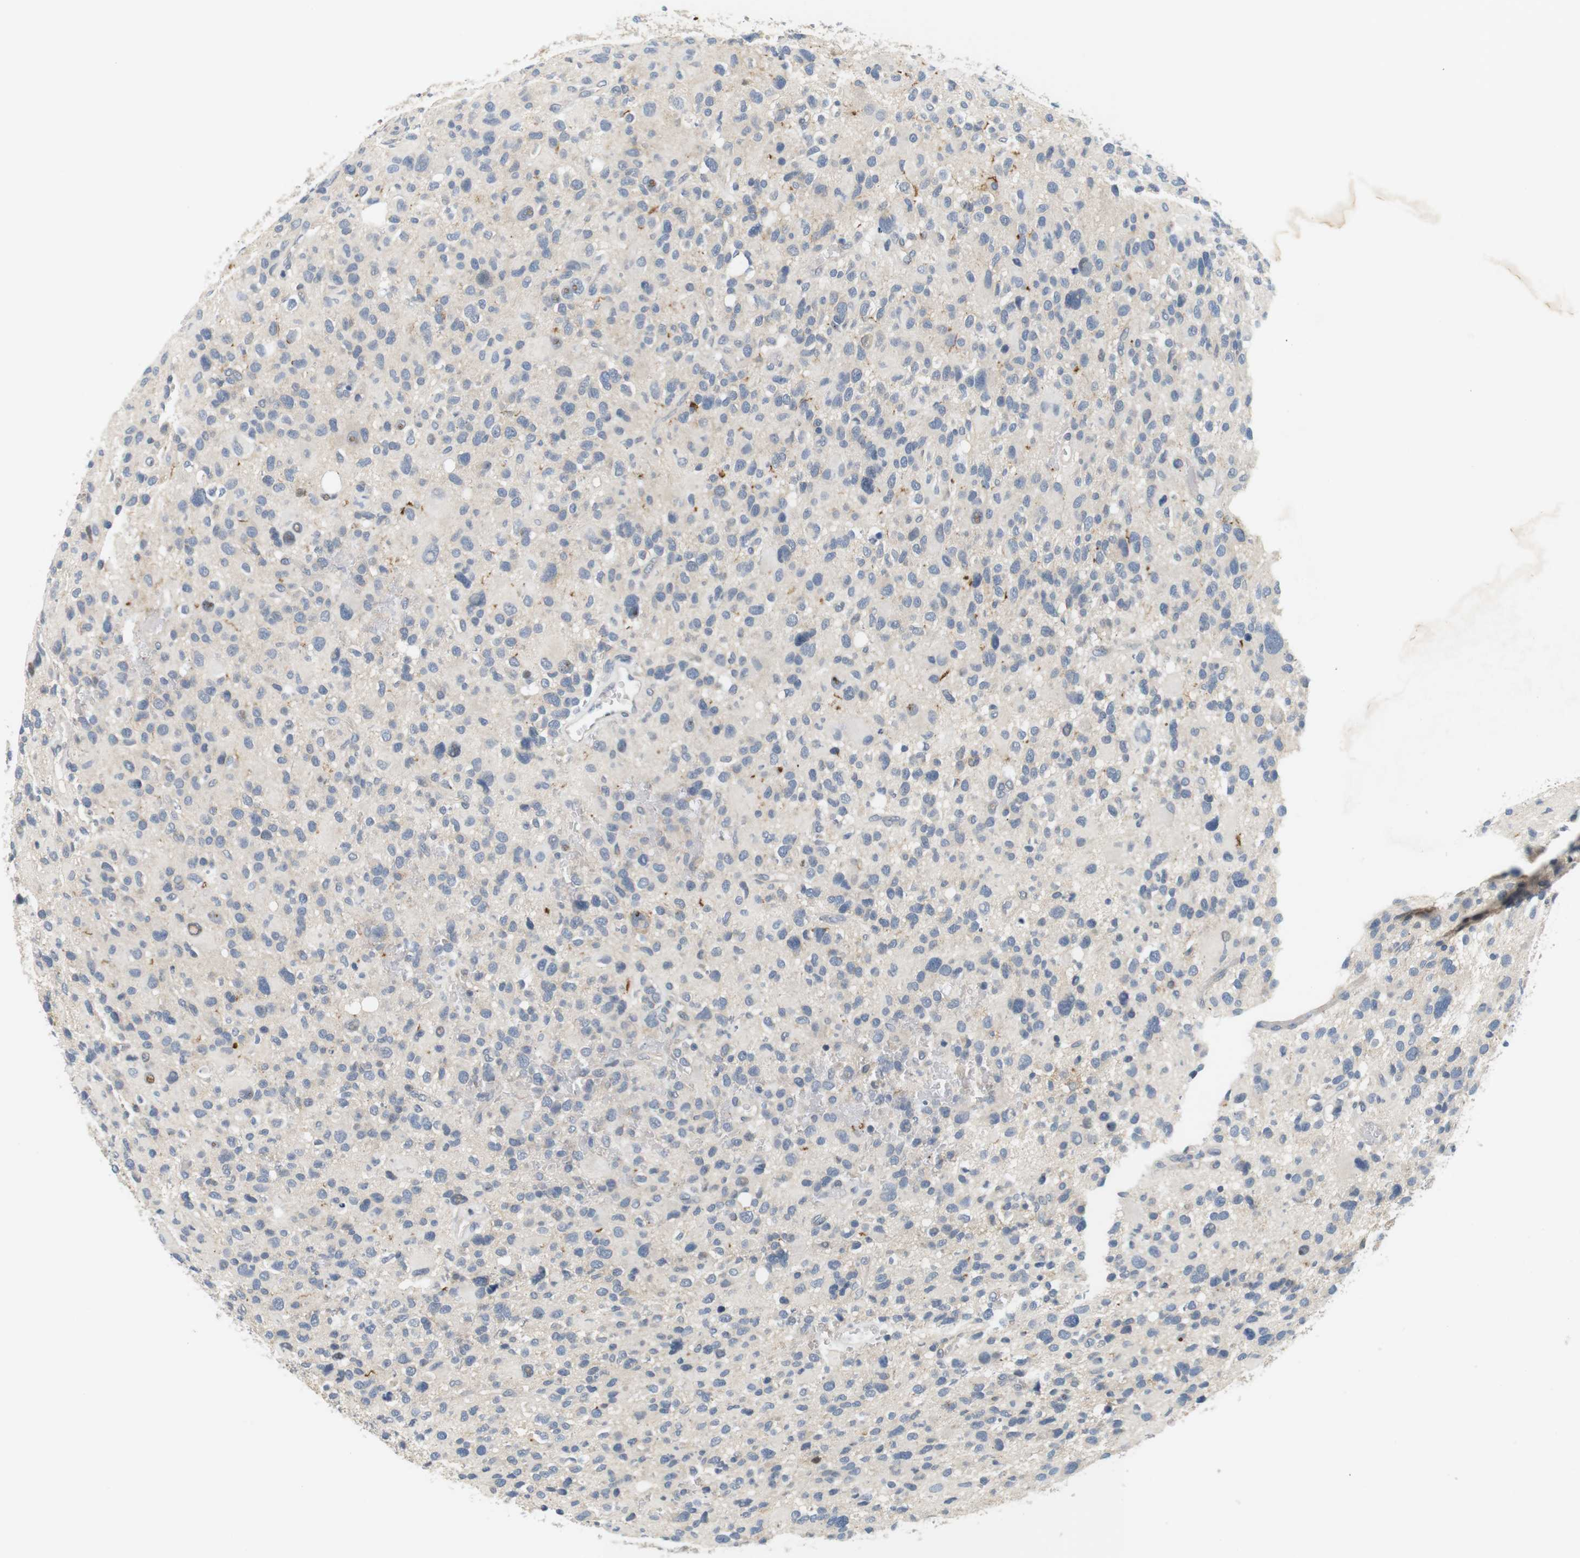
{"staining": {"intensity": "negative", "quantity": "none", "location": "none"}, "tissue": "glioma", "cell_type": "Tumor cells", "image_type": "cancer", "snomed": [{"axis": "morphology", "description": "Glioma, malignant, High grade"}, {"axis": "topography", "description": "Brain"}], "caption": "Immunohistochemistry (IHC) micrograph of neoplastic tissue: human glioma stained with DAB (3,3'-diaminobenzidine) displays no significant protein staining in tumor cells. (DAB (3,3'-diaminobenzidine) IHC, high magnification).", "gene": "EVA1C", "patient": {"sex": "male", "age": 48}}